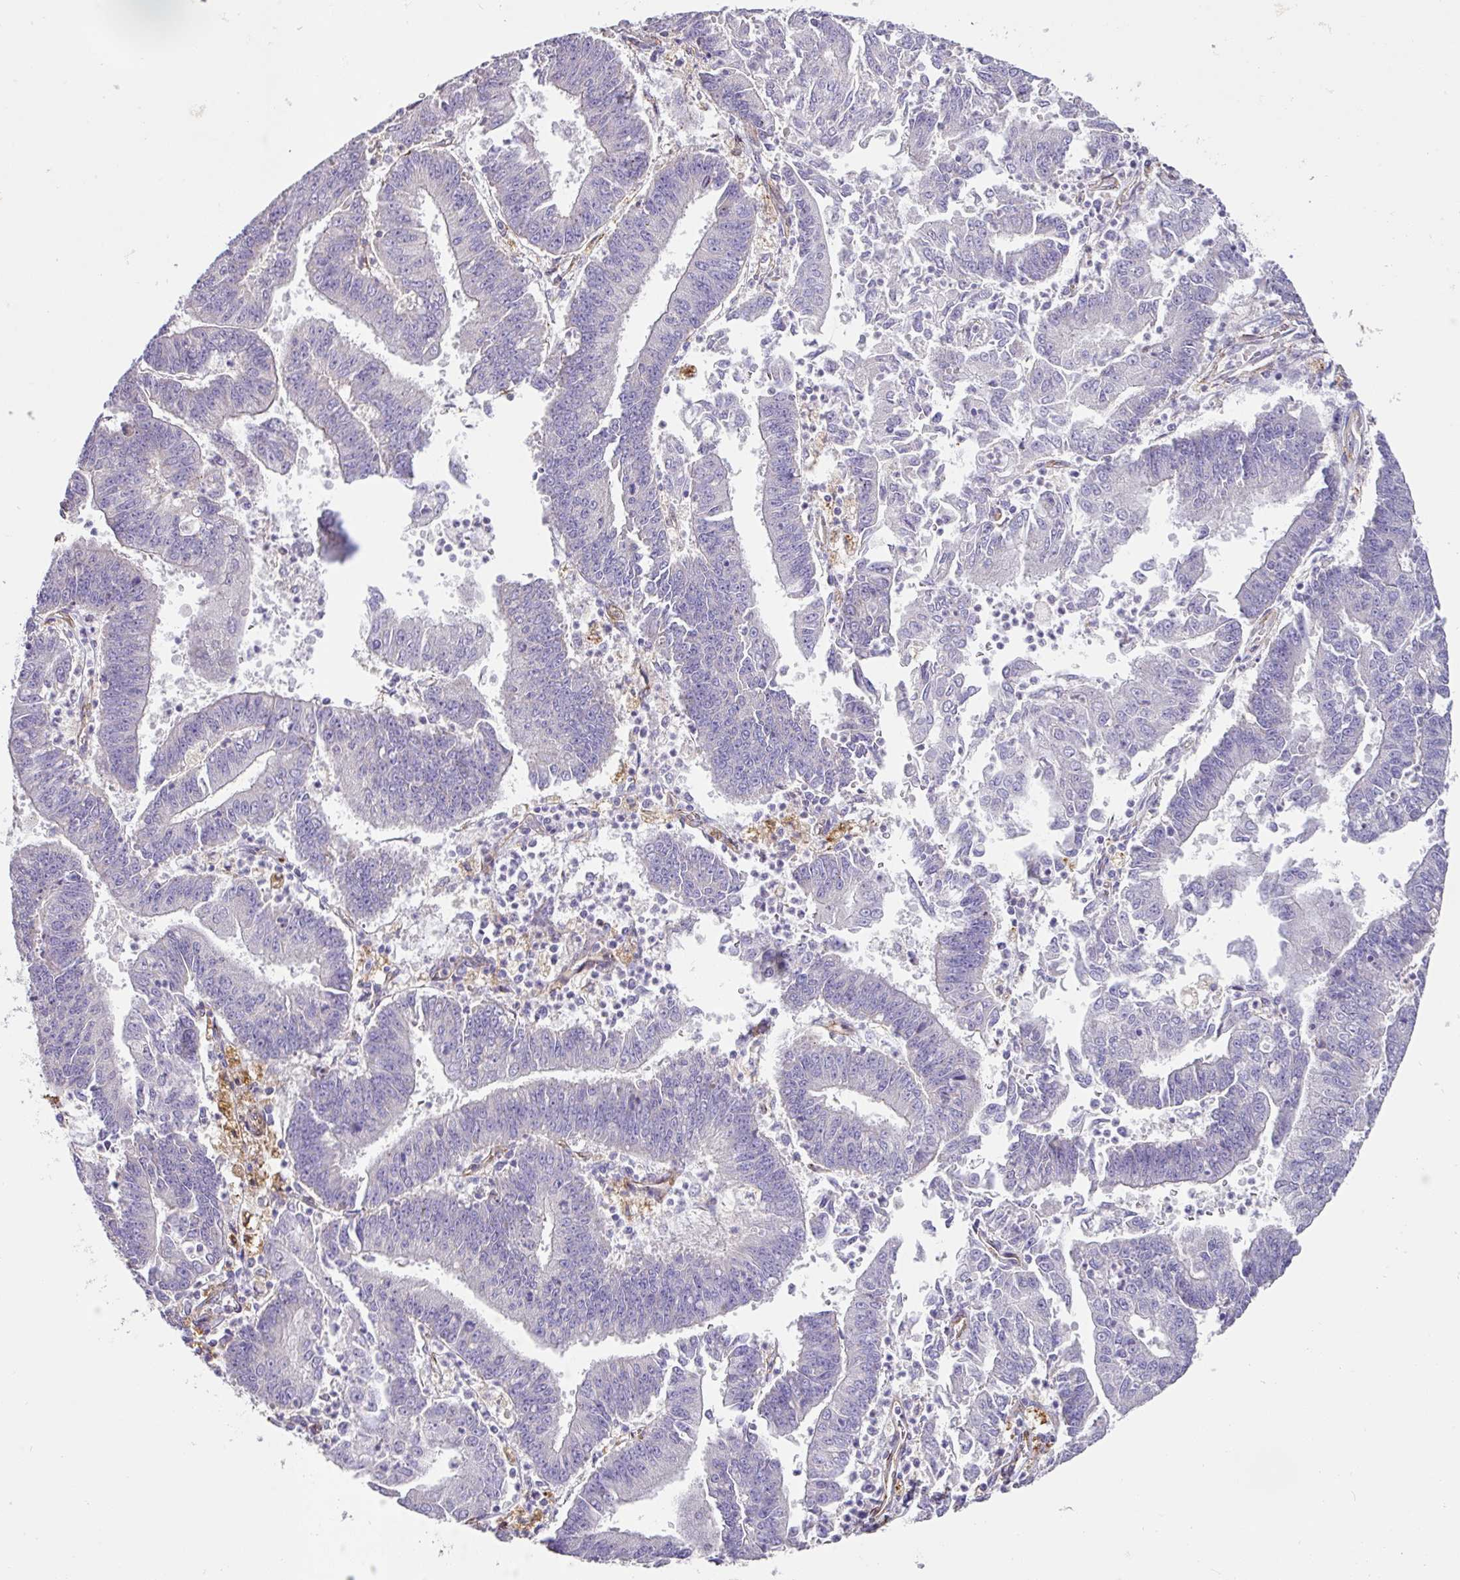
{"staining": {"intensity": "negative", "quantity": "none", "location": "none"}, "tissue": "endometrial cancer", "cell_type": "Tumor cells", "image_type": "cancer", "snomed": [{"axis": "morphology", "description": "Adenocarcinoma, NOS"}, {"axis": "topography", "description": "Endometrium"}], "caption": "Tumor cells are negative for brown protein staining in endometrial adenocarcinoma.", "gene": "SLC25A17", "patient": {"sex": "female", "age": 73}}